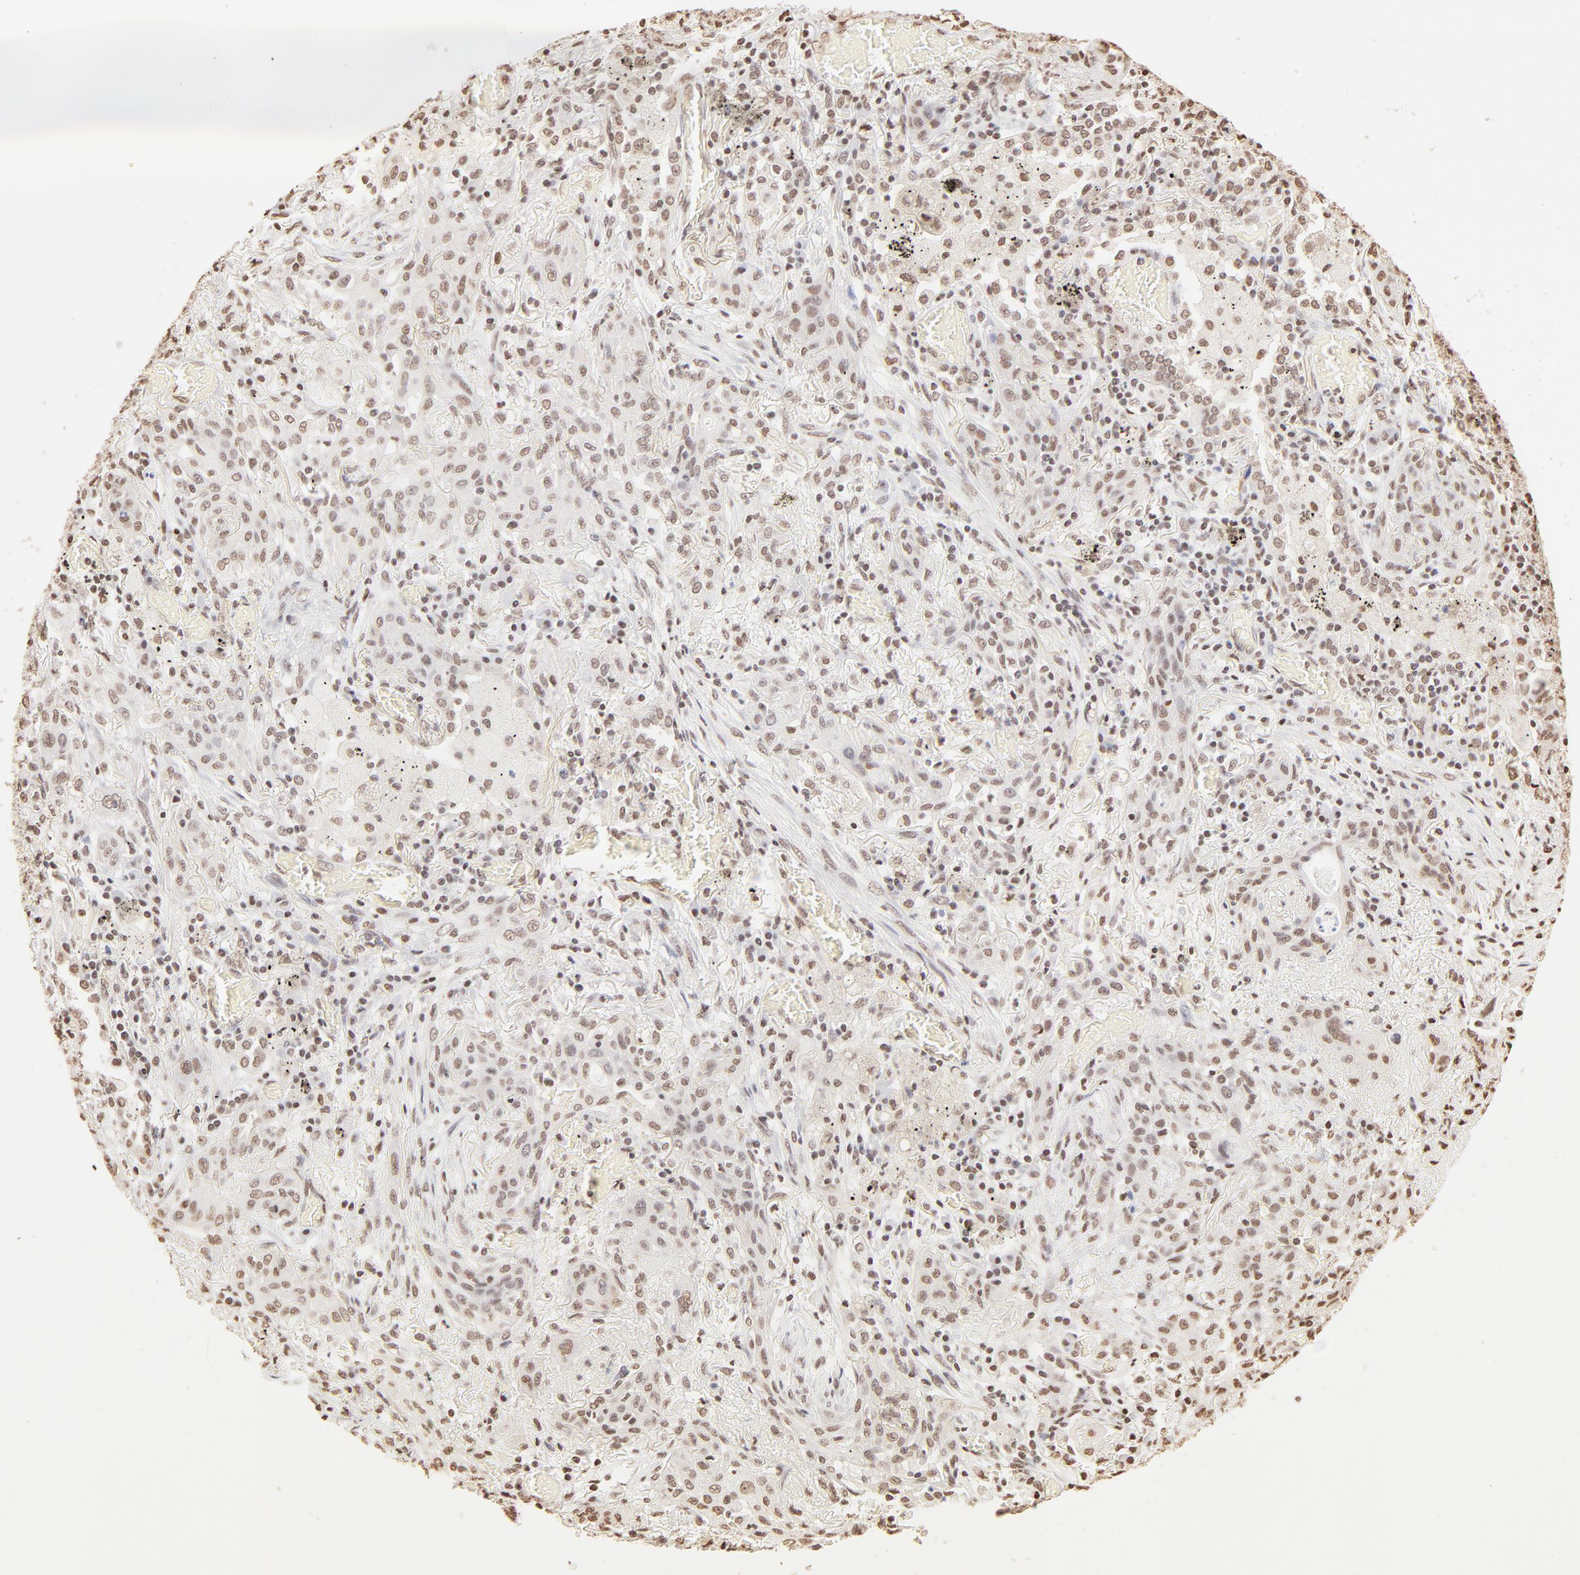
{"staining": {"intensity": "moderate", "quantity": ">75%", "location": "cytoplasmic/membranous,nuclear"}, "tissue": "lung cancer", "cell_type": "Tumor cells", "image_type": "cancer", "snomed": [{"axis": "morphology", "description": "Squamous cell carcinoma, NOS"}, {"axis": "topography", "description": "Lung"}], "caption": "Immunohistochemical staining of human lung cancer exhibits medium levels of moderate cytoplasmic/membranous and nuclear protein expression in about >75% of tumor cells.", "gene": "ZNF540", "patient": {"sex": "female", "age": 47}}